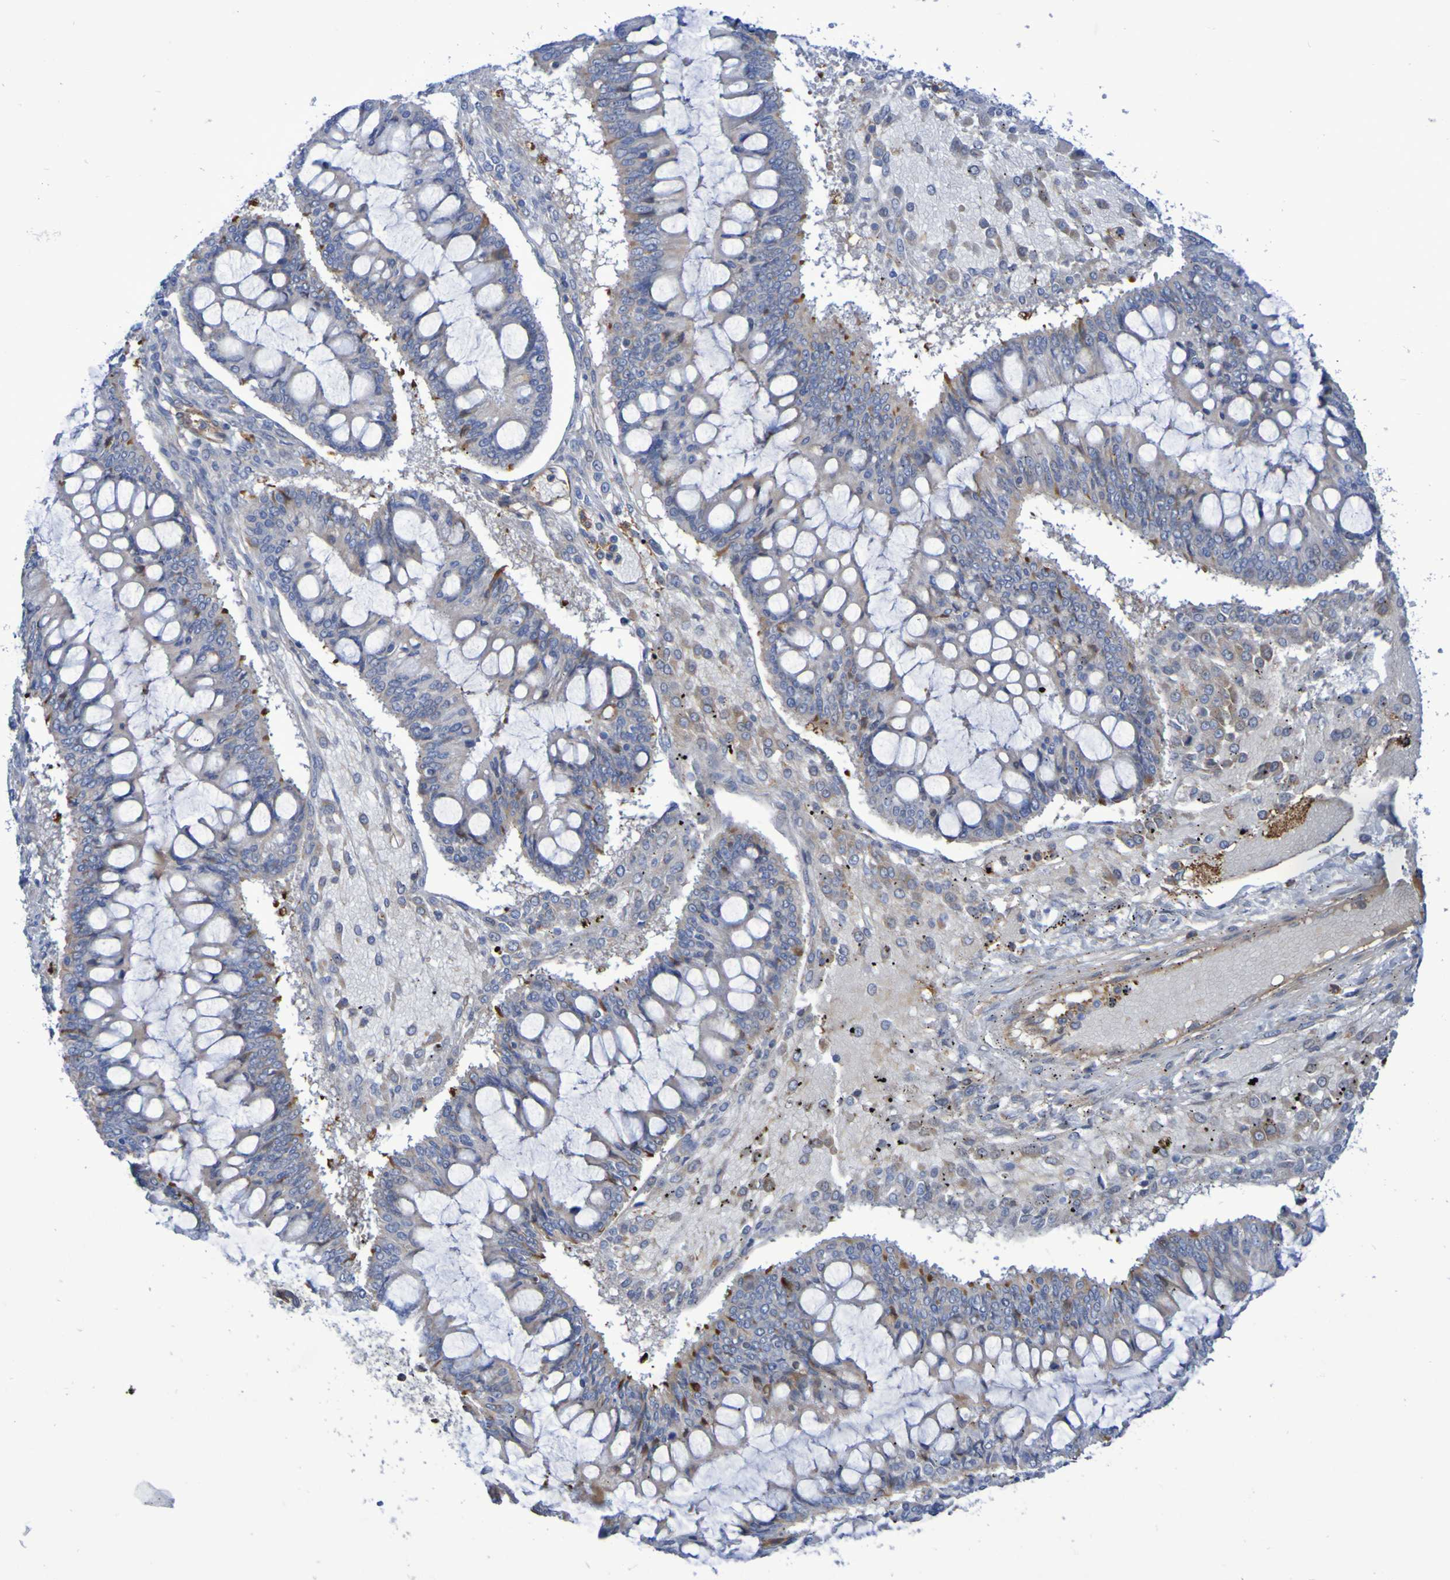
{"staining": {"intensity": "weak", "quantity": "<25%", "location": "cytoplasmic/membranous"}, "tissue": "ovarian cancer", "cell_type": "Tumor cells", "image_type": "cancer", "snomed": [{"axis": "morphology", "description": "Cystadenocarcinoma, mucinous, NOS"}, {"axis": "topography", "description": "Ovary"}], "caption": "This is a photomicrograph of immunohistochemistry (IHC) staining of ovarian cancer, which shows no positivity in tumor cells.", "gene": "SCRG1", "patient": {"sex": "female", "age": 73}}